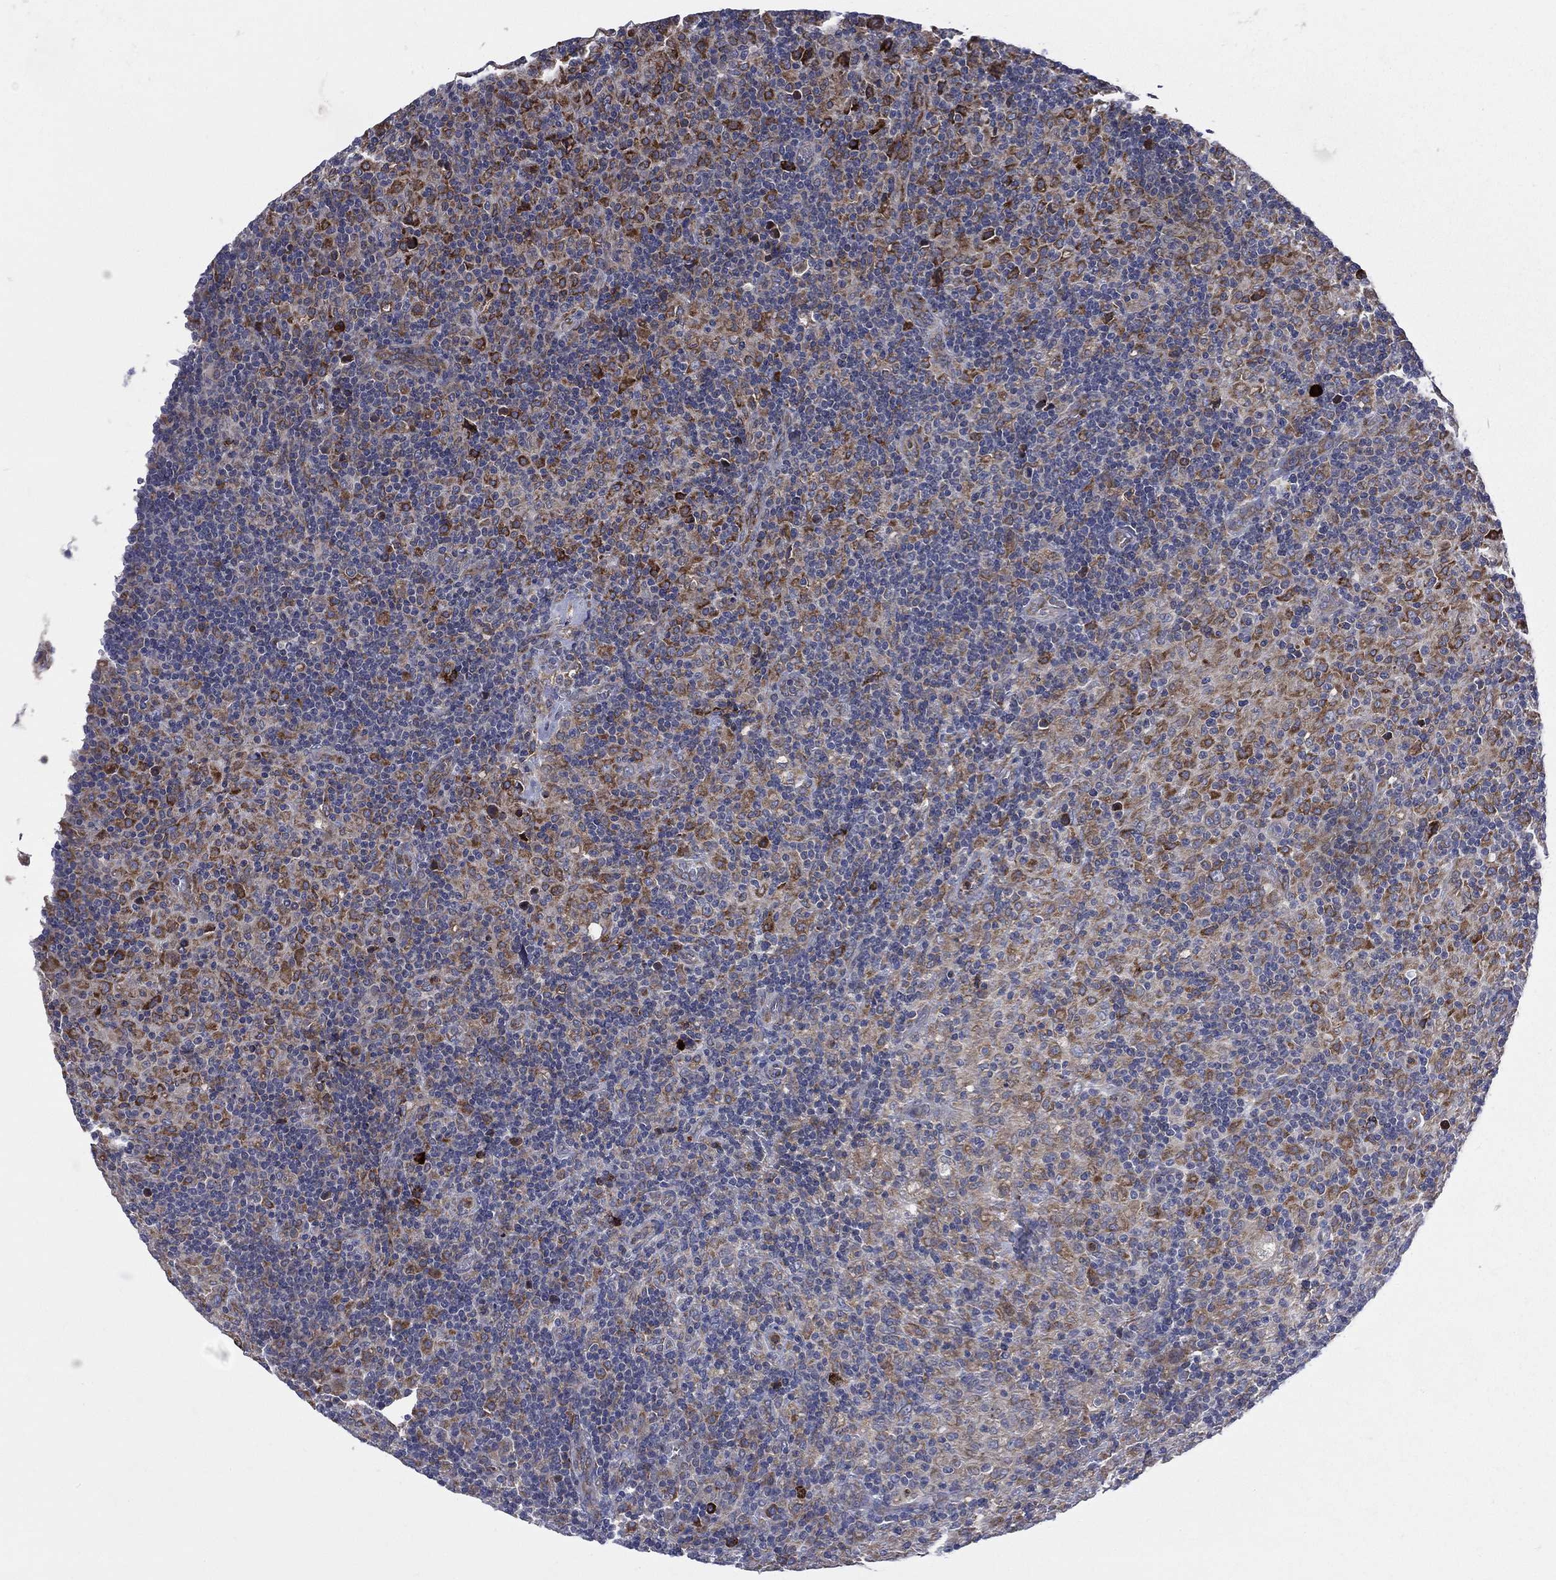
{"staining": {"intensity": "strong", "quantity": "25%-75%", "location": "cytoplasmic/membranous"}, "tissue": "lymphoma", "cell_type": "Tumor cells", "image_type": "cancer", "snomed": [{"axis": "morphology", "description": "Hodgkin's disease, NOS"}, {"axis": "topography", "description": "Lymph node"}], "caption": "Immunohistochemistry (DAB (3,3'-diaminobenzidine)) staining of lymphoma shows strong cytoplasmic/membranous protein positivity in about 25%-75% of tumor cells.", "gene": "CCDC159", "patient": {"sex": "male", "age": 70}}